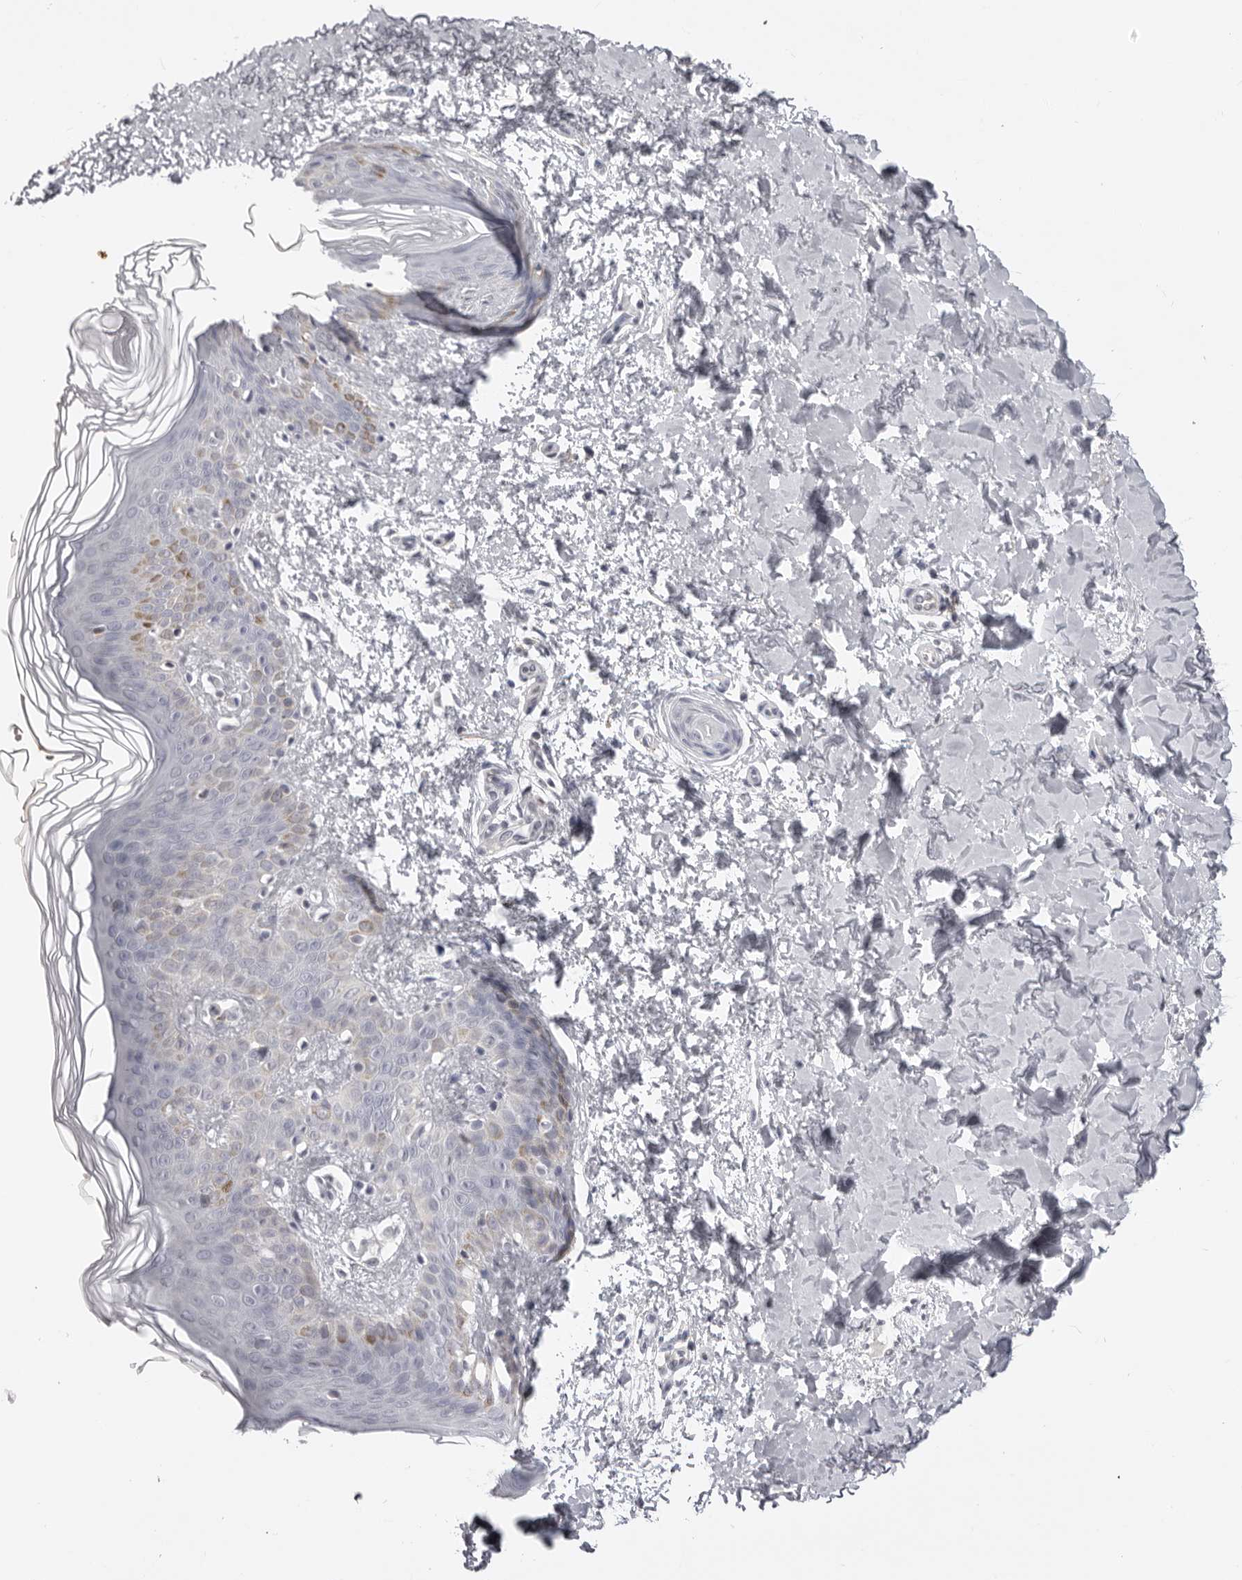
{"staining": {"intensity": "negative", "quantity": "none", "location": "none"}, "tissue": "skin", "cell_type": "Fibroblasts", "image_type": "normal", "snomed": [{"axis": "morphology", "description": "Normal tissue, NOS"}, {"axis": "morphology", "description": "Neoplasm, benign, NOS"}, {"axis": "topography", "description": "Skin"}, {"axis": "topography", "description": "Soft tissue"}], "caption": "Immunohistochemistry photomicrograph of unremarkable skin: human skin stained with DAB (3,3'-diaminobenzidine) shows no significant protein positivity in fibroblasts.", "gene": "SUGCT", "patient": {"sex": "male", "age": 26}}